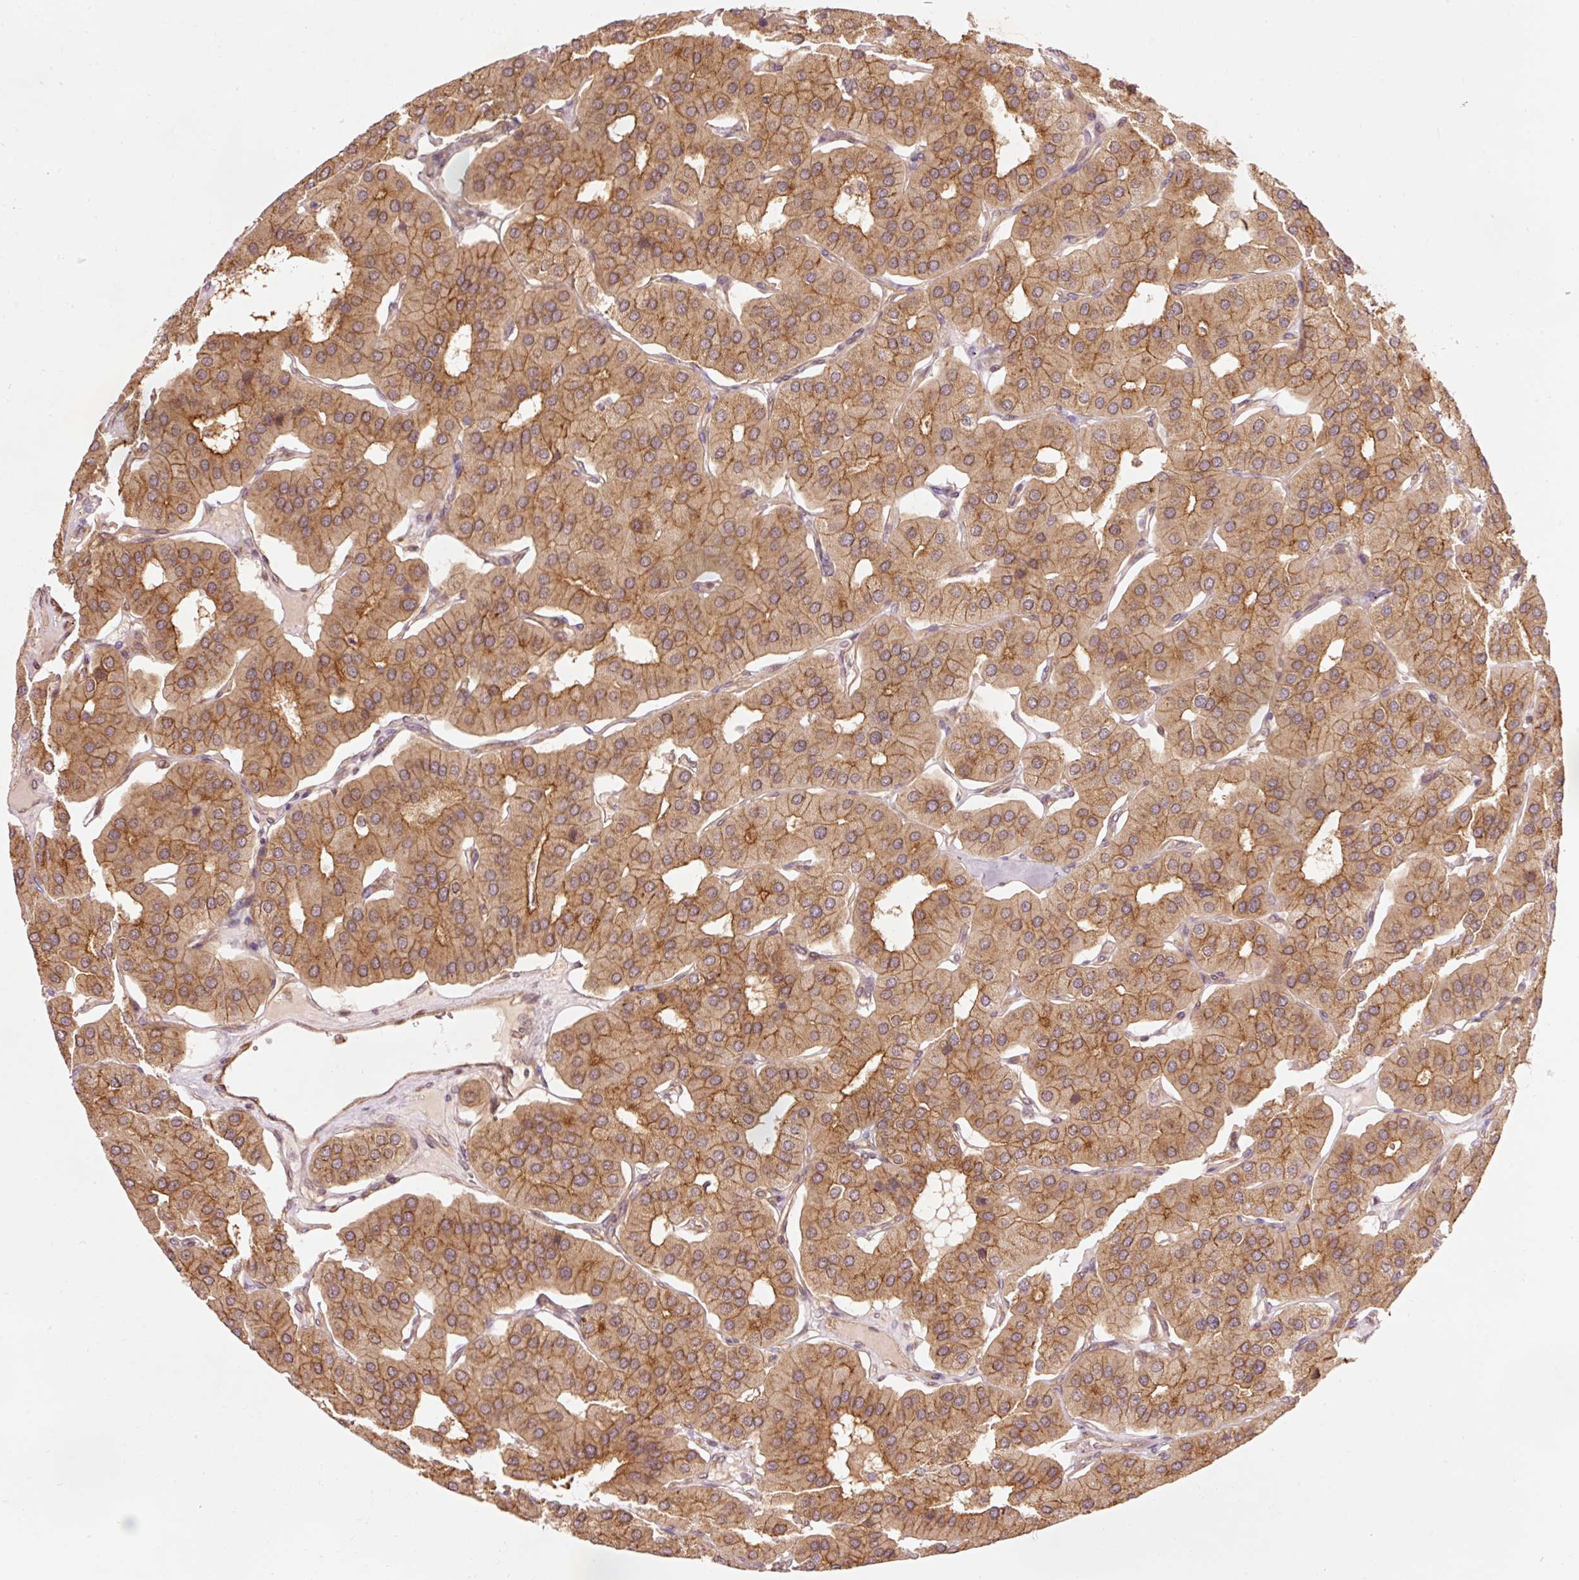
{"staining": {"intensity": "moderate", "quantity": ">75%", "location": "cytoplasmic/membranous"}, "tissue": "parathyroid gland", "cell_type": "Glandular cells", "image_type": "normal", "snomed": [{"axis": "morphology", "description": "Normal tissue, NOS"}, {"axis": "morphology", "description": "Adenoma, NOS"}, {"axis": "topography", "description": "Parathyroid gland"}], "caption": "A high-resolution micrograph shows immunohistochemistry (IHC) staining of normal parathyroid gland, which shows moderate cytoplasmic/membranous positivity in about >75% of glandular cells. (DAB IHC, brown staining for protein, blue staining for nuclei).", "gene": "PDAP1", "patient": {"sex": "female", "age": 86}}